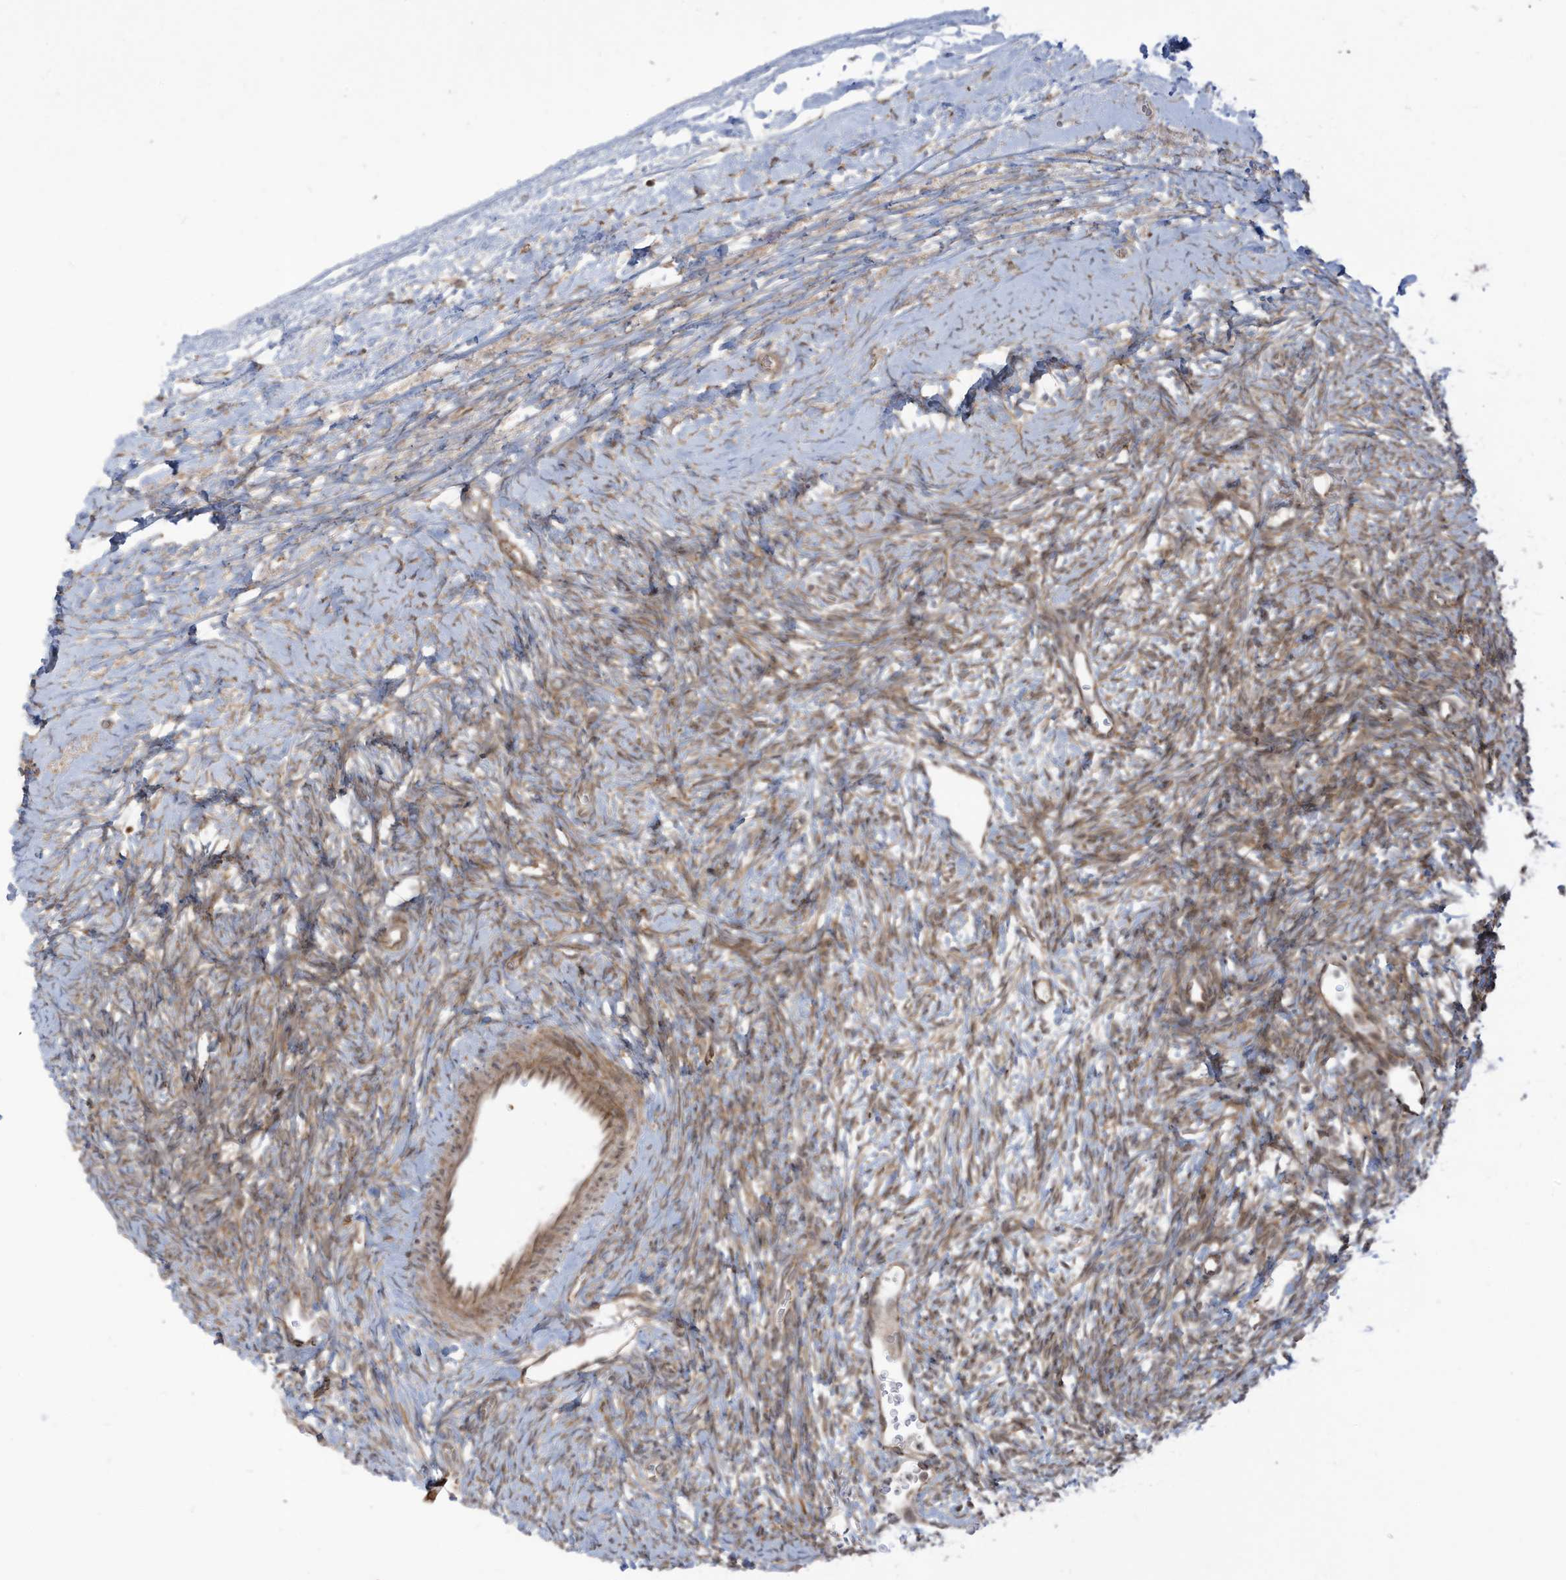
{"staining": {"intensity": "weak", "quantity": "25%-75%", "location": "cytoplasmic/membranous"}, "tissue": "ovary", "cell_type": "Ovarian stroma cells", "image_type": "normal", "snomed": [{"axis": "morphology", "description": "Normal tissue, NOS"}, {"axis": "morphology", "description": "Developmental malformation"}, {"axis": "topography", "description": "Ovary"}], "caption": "Ovarian stroma cells exhibit low levels of weak cytoplasmic/membranous positivity in approximately 25%-75% of cells in benign human ovary.", "gene": "TRIM67", "patient": {"sex": "female", "age": 39}}